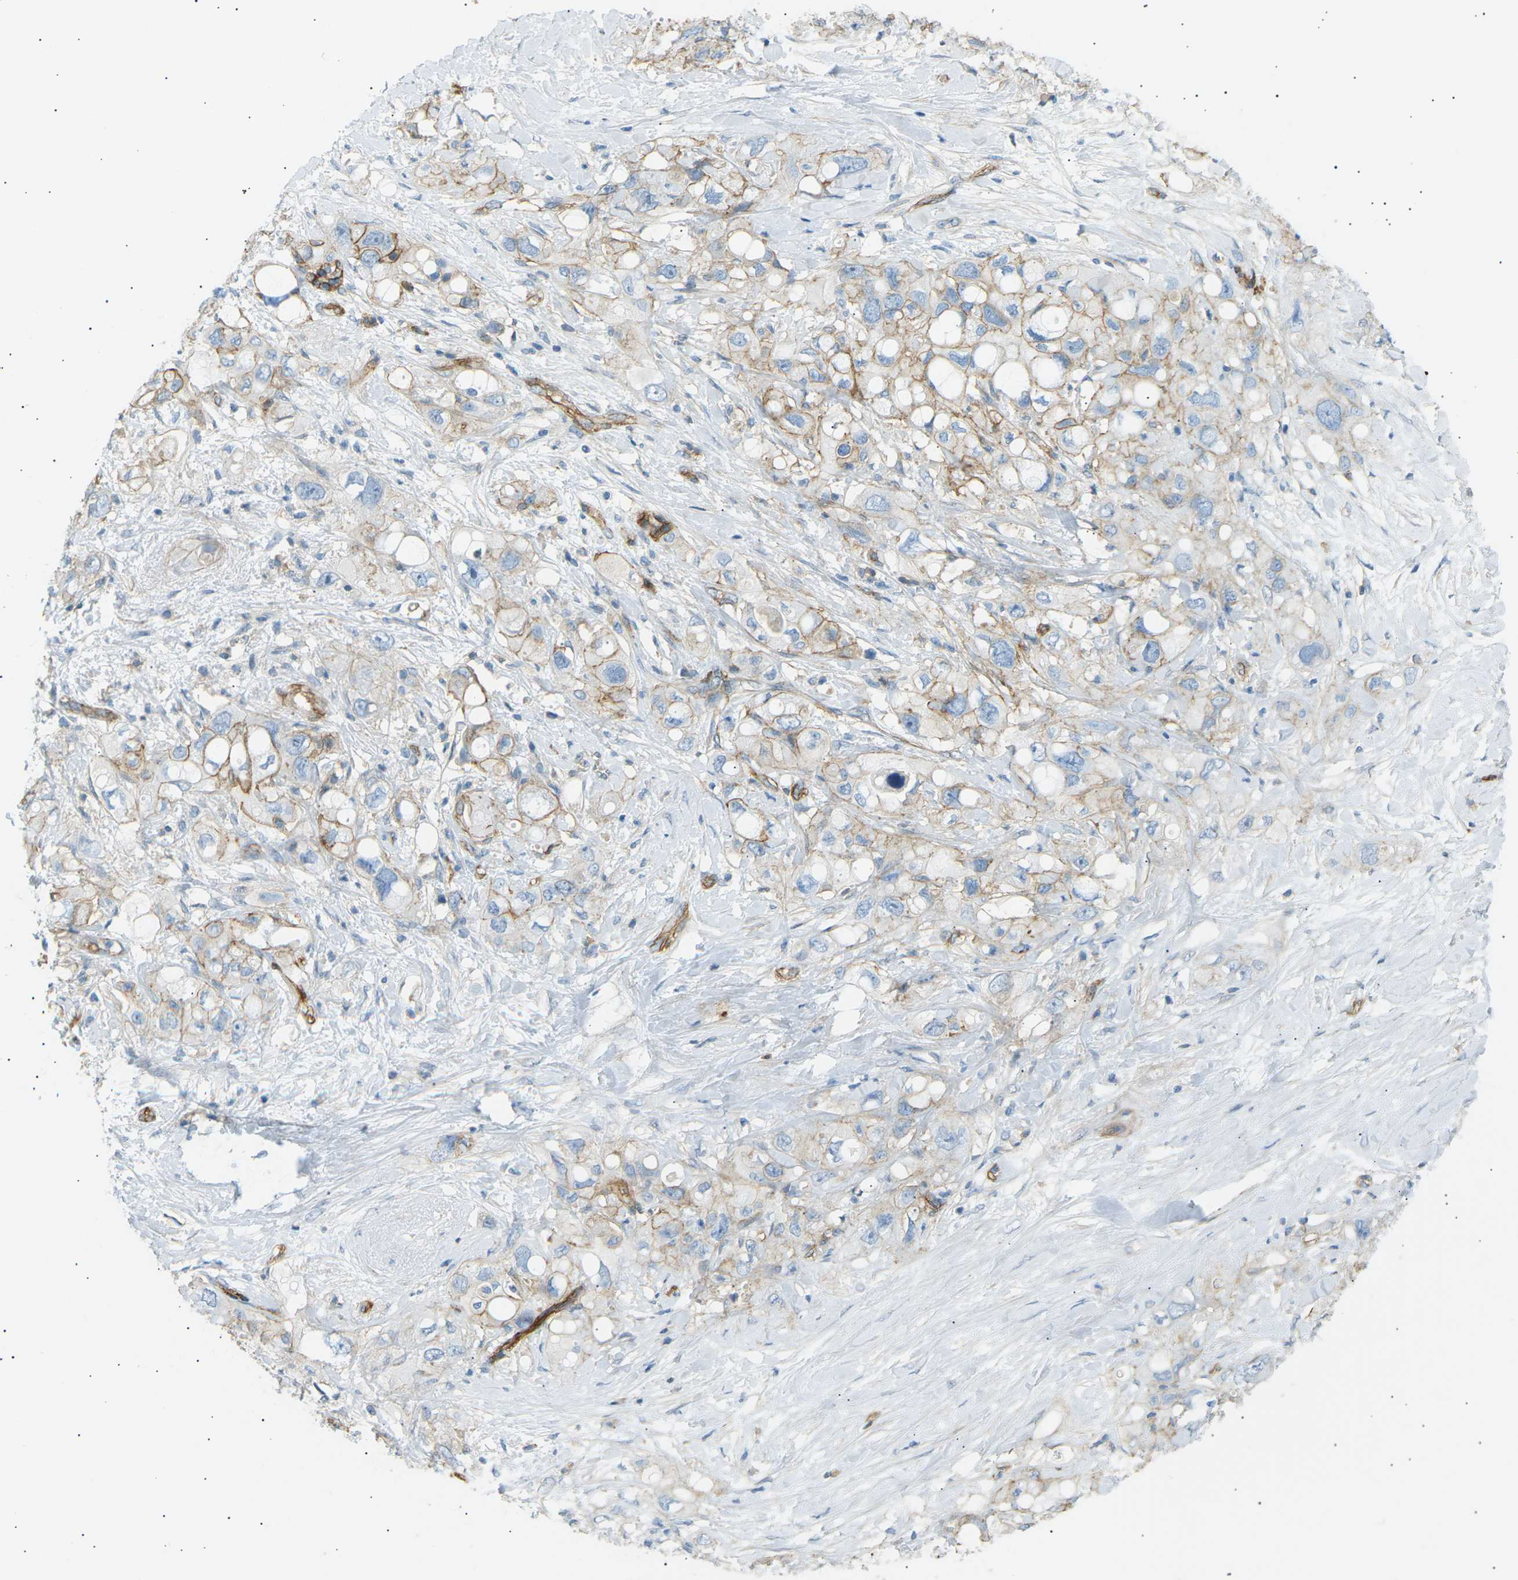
{"staining": {"intensity": "moderate", "quantity": "25%-75%", "location": "cytoplasmic/membranous"}, "tissue": "pancreatic cancer", "cell_type": "Tumor cells", "image_type": "cancer", "snomed": [{"axis": "morphology", "description": "Adenocarcinoma, NOS"}, {"axis": "topography", "description": "Pancreas"}], "caption": "Protein analysis of pancreatic cancer tissue reveals moderate cytoplasmic/membranous staining in approximately 25%-75% of tumor cells.", "gene": "ATP2B4", "patient": {"sex": "female", "age": 56}}